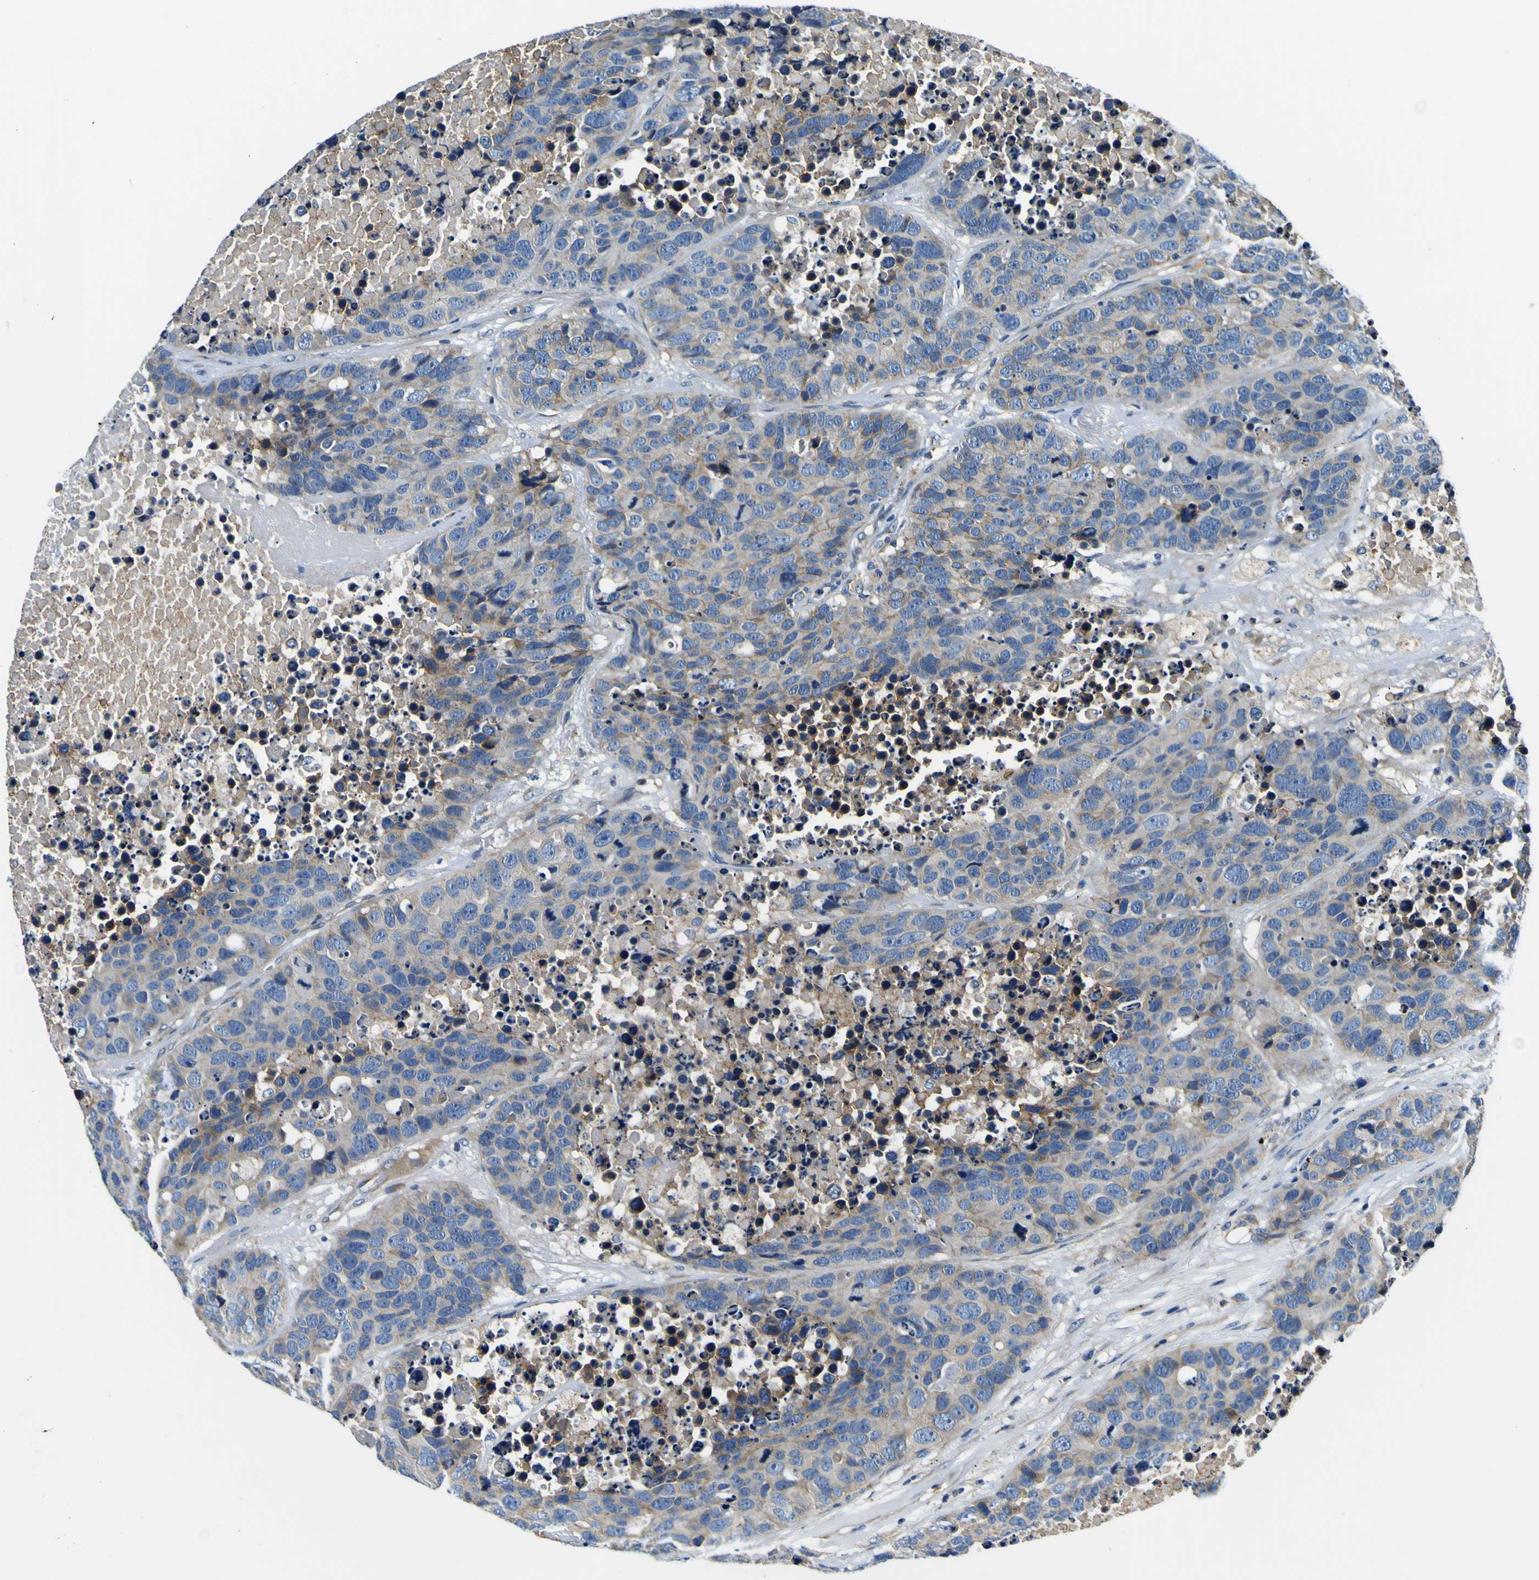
{"staining": {"intensity": "moderate", "quantity": "25%-75%", "location": "cytoplasmic/membranous"}, "tissue": "carcinoid", "cell_type": "Tumor cells", "image_type": "cancer", "snomed": [{"axis": "morphology", "description": "Carcinoid, malignant, NOS"}, {"axis": "topography", "description": "Lung"}], "caption": "The immunohistochemical stain labels moderate cytoplasmic/membranous positivity in tumor cells of carcinoid tissue. Nuclei are stained in blue.", "gene": "CLSTN1", "patient": {"sex": "male", "age": 60}}